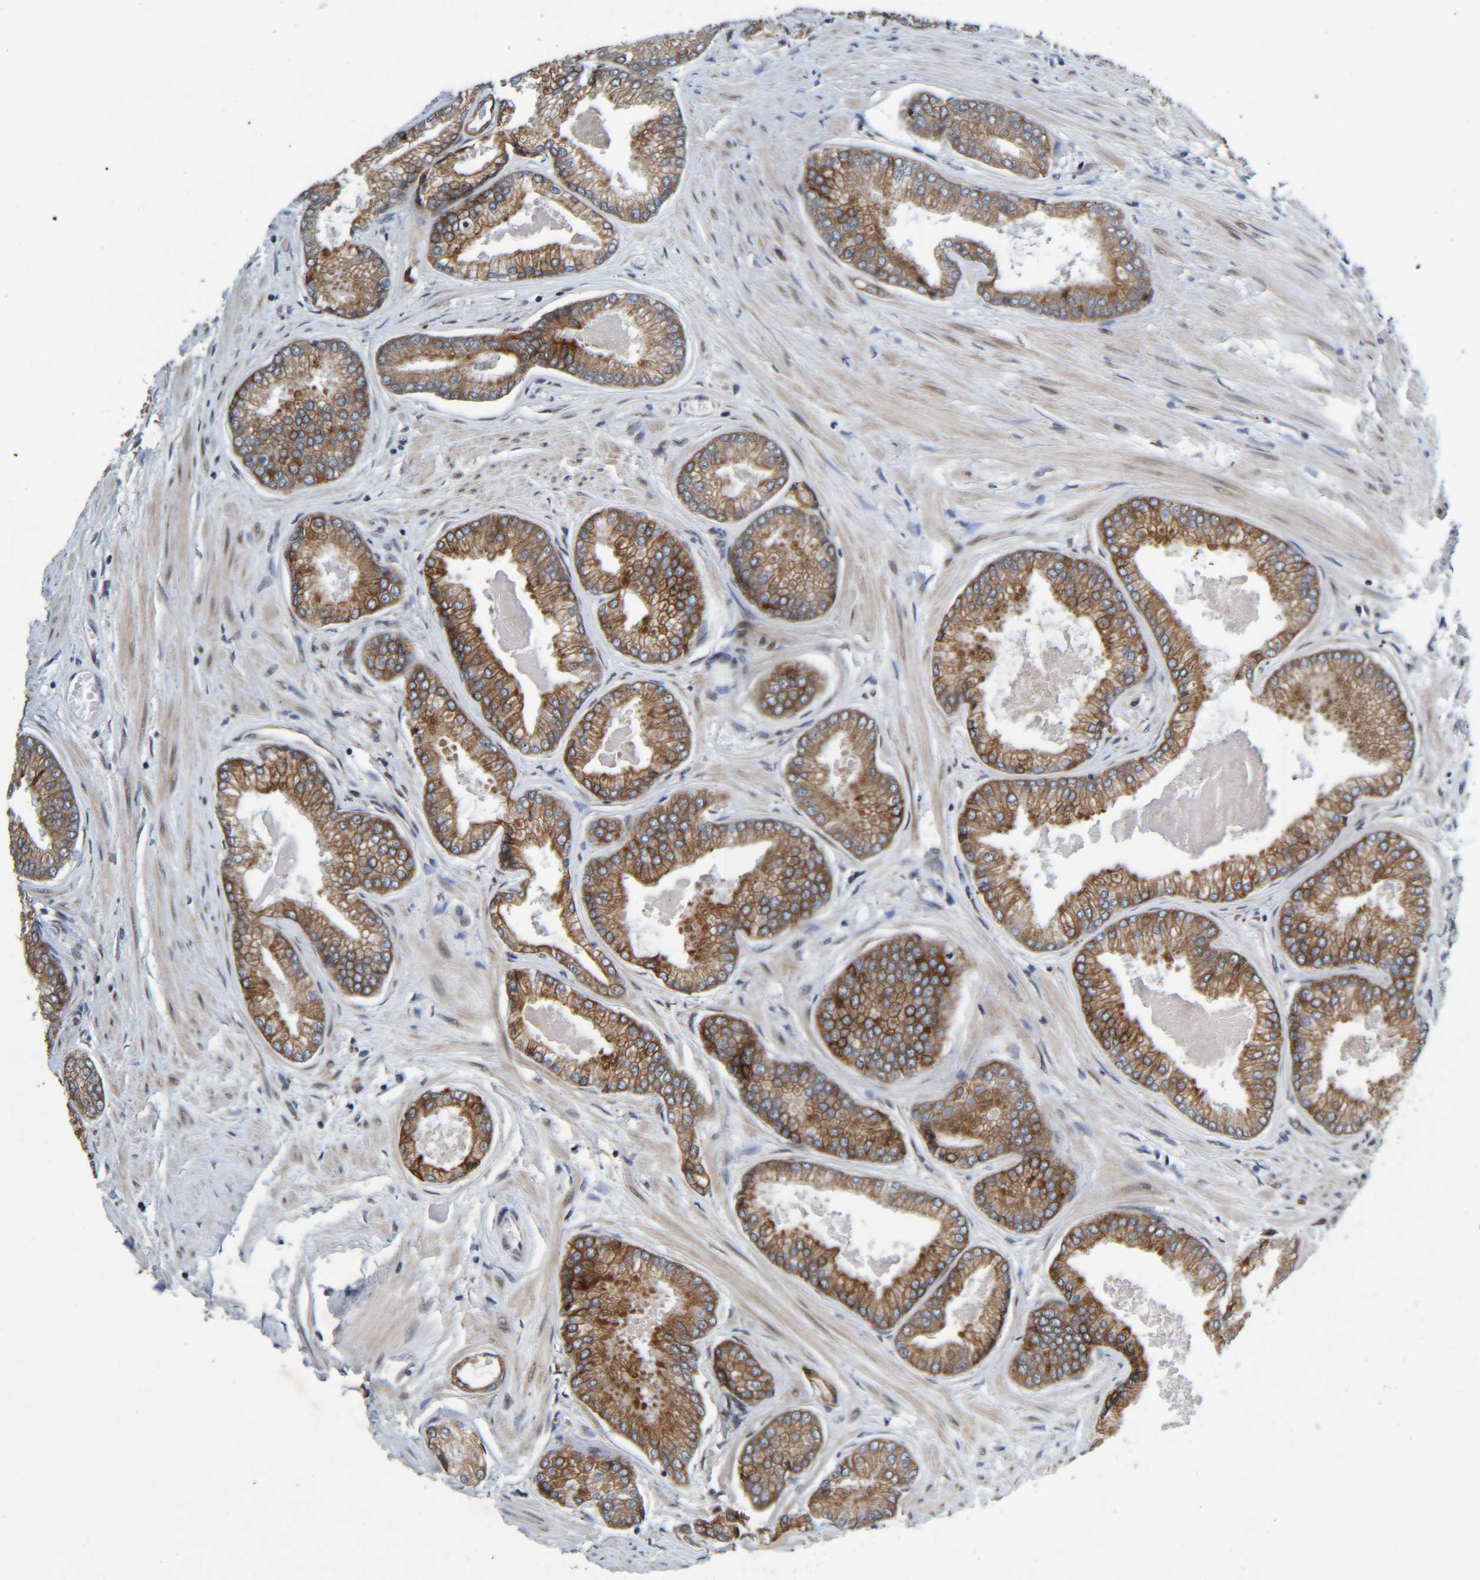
{"staining": {"intensity": "moderate", "quantity": ">75%", "location": "cytoplasmic/membranous"}, "tissue": "prostate cancer", "cell_type": "Tumor cells", "image_type": "cancer", "snomed": [{"axis": "morphology", "description": "Adenocarcinoma, High grade"}, {"axis": "topography", "description": "Prostate"}], "caption": "Protein analysis of prostate cancer tissue exhibits moderate cytoplasmic/membranous staining in about >75% of tumor cells.", "gene": "CCDC57", "patient": {"sex": "male", "age": 61}}